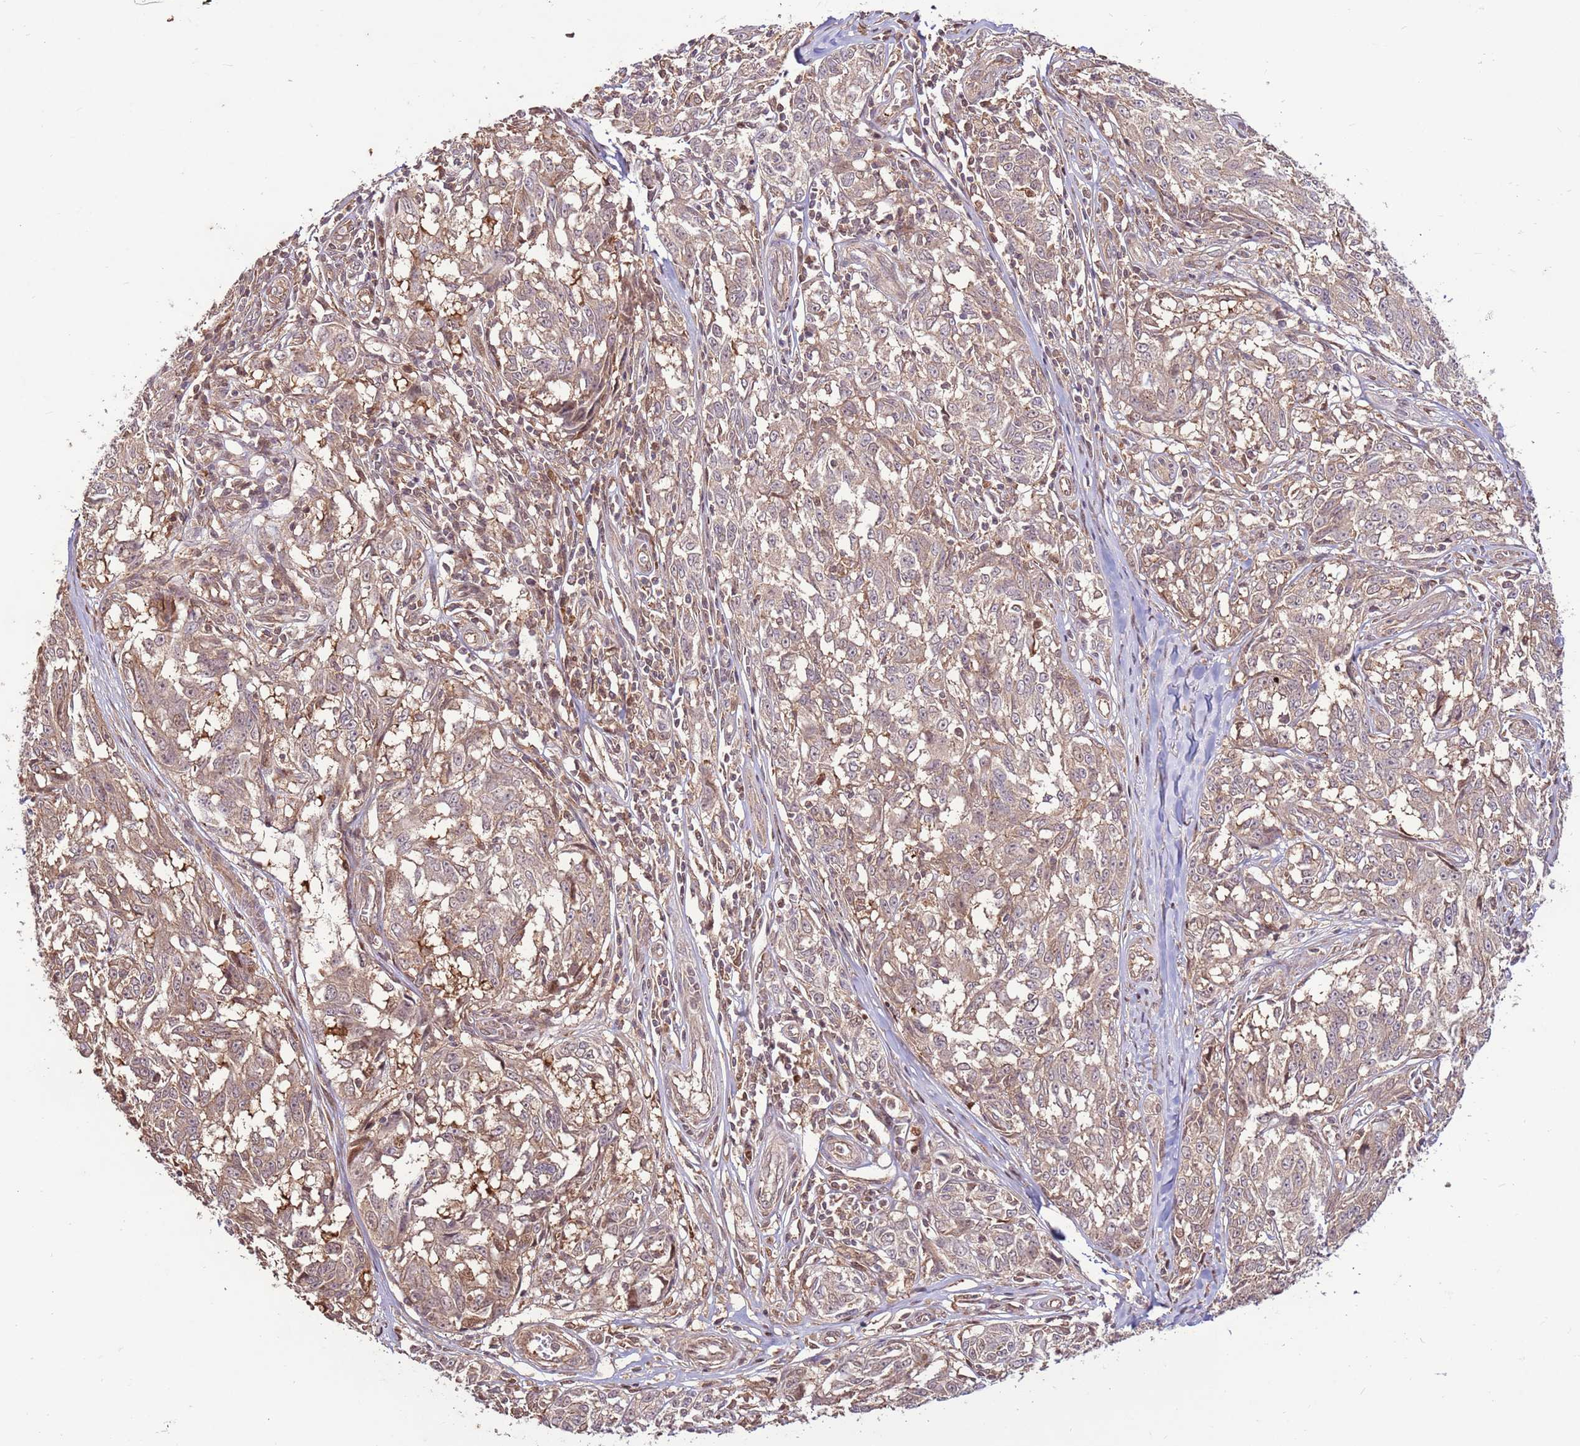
{"staining": {"intensity": "weak", "quantity": ">75%", "location": "cytoplasmic/membranous"}, "tissue": "melanoma", "cell_type": "Tumor cells", "image_type": "cancer", "snomed": [{"axis": "morphology", "description": "Malignant melanoma, NOS"}, {"axis": "topography", "description": "Skin"}], "caption": "Human malignant melanoma stained with a protein marker reveals weak staining in tumor cells.", "gene": "CCDC112", "patient": {"sex": "female", "age": 64}}